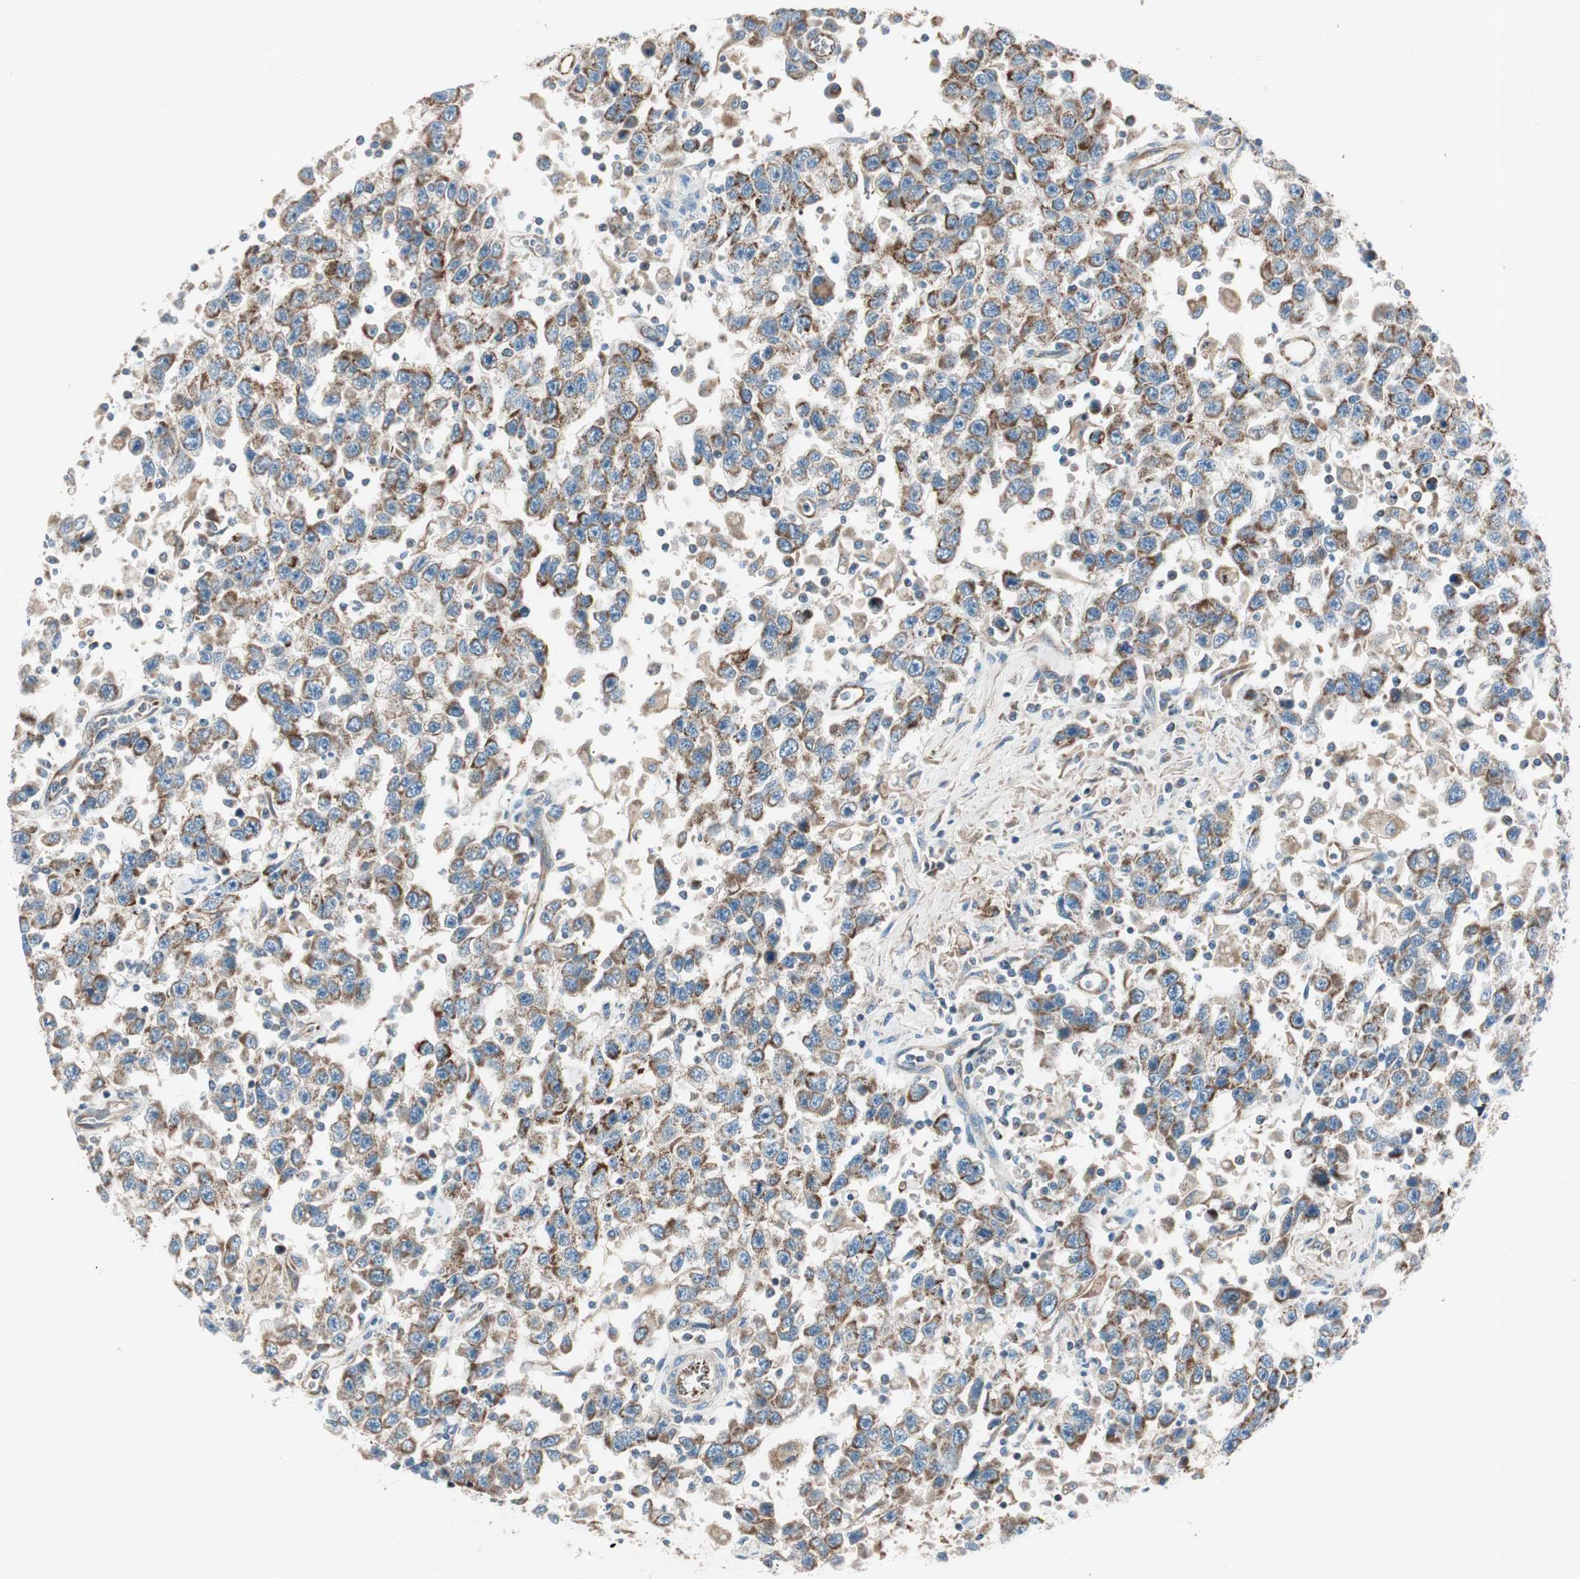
{"staining": {"intensity": "moderate", "quantity": ">75%", "location": "cytoplasmic/membranous"}, "tissue": "testis cancer", "cell_type": "Tumor cells", "image_type": "cancer", "snomed": [{"axis": "morphology", "description": "Seminoma, NOS"}, {"axis": "topography", "description": "Testis"}], "caption": "Immunohistochemical staining of testis cancer (seminoma) shows moderate cytoplasmic/membranous protein staining in about >75% of tumor cells.", "gene": "SRCIN1", "patient": {"sex": "male", "age": 41}}